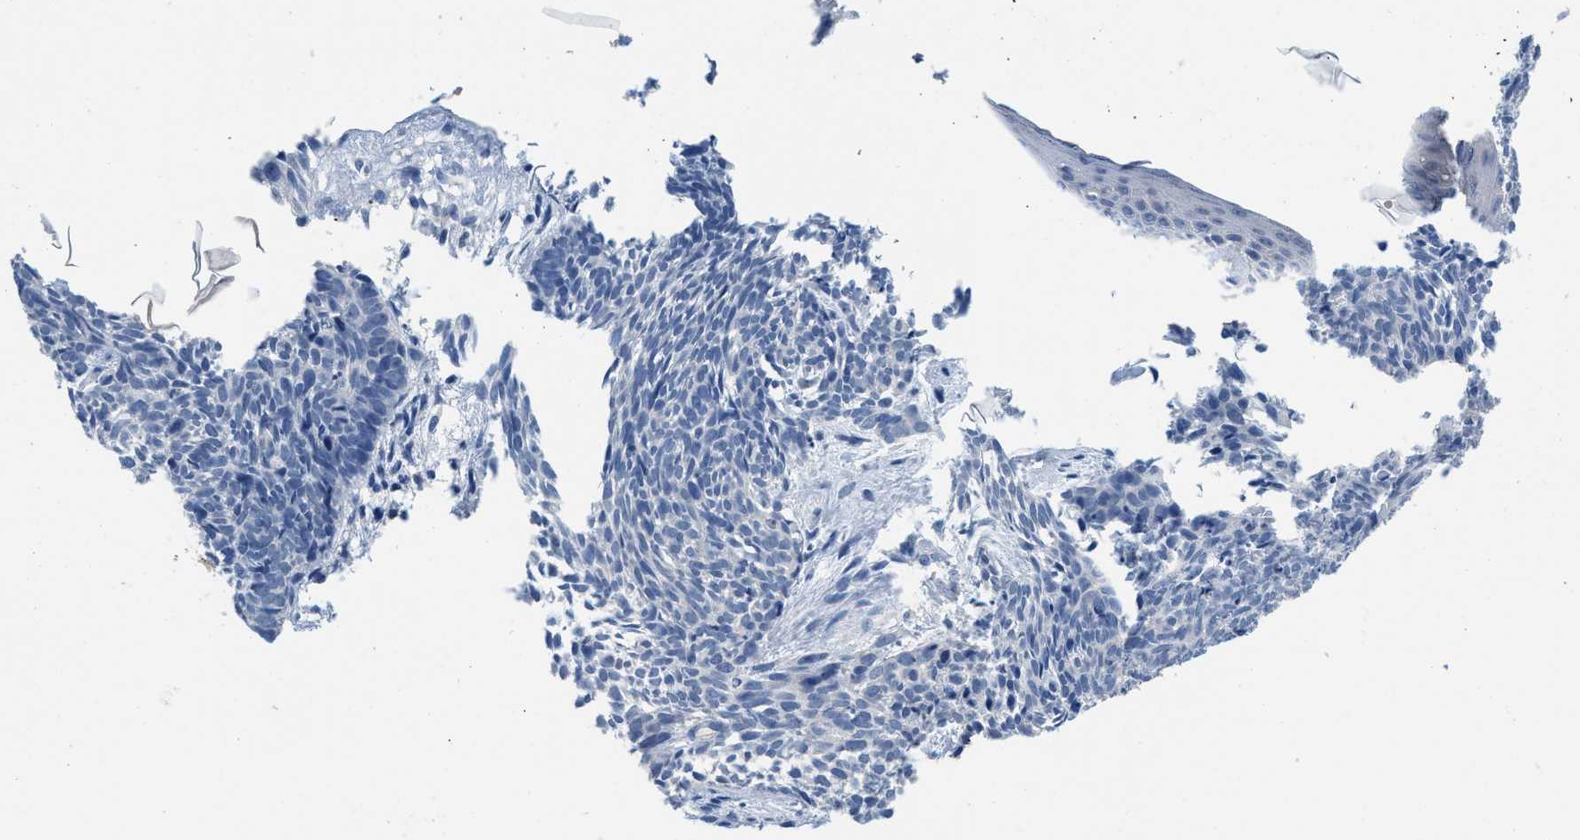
{"staining": {"intensity": "negative", "quantity": "none", "location": "none"}, "tissue": "skin cancer", "cell_type": "Tumor cells", "image_type": "cancer", "snomed": [{"axis": "morphology", "description": "Basal cell carcinoma"}, {"axis": "topography", "description": "Skin"}], "caption": "Immunohistochemistry photomicrograph of neoplastic tissue: human skin cancer stained with DAB displays no significant protein staining in tumor cells.", "gene": "PYY", "patient": {"sex": "male", "age": 60}}